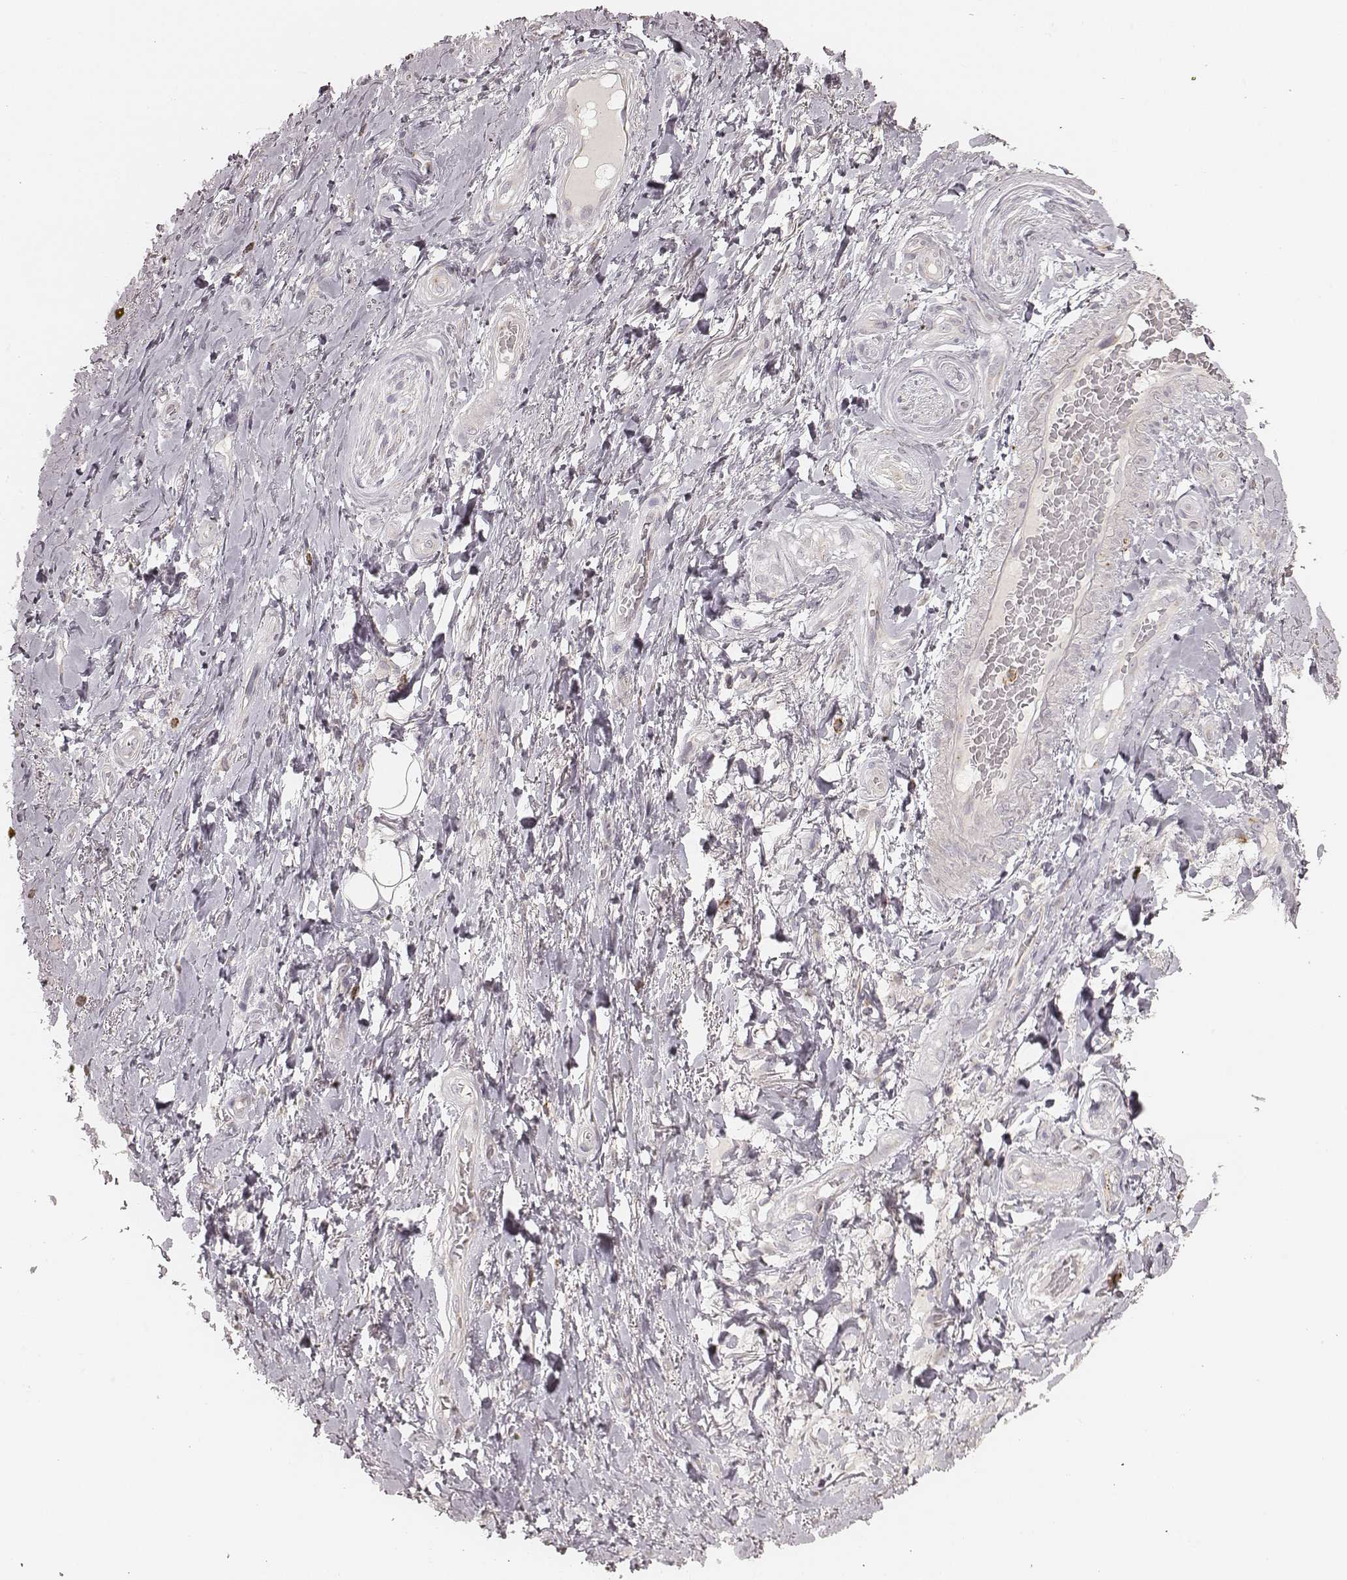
{"staining": {"intensity": "negative", "quantity": "none", "location": "none"}, "tissue": "adipose tissue", "cell_type": "Adipocytes", "image_type": "normal", "snomed": [{"axis": "morphology", "description": "Normal tissue, NOS"}, {"axis": "topography", "description": "Anal"}, {"axis": "topography", "description": "Peripheral nerve tissue"}], "caption": "Immunohistochemistry of unremarkable adipose tissue demonstrates no positivity in adipocytes. (DAB (3,3'-diaminobenzidine) immunohistochemistry (IHC) with hematoxylin counter stain).", "gene": "ABCA7", "patient": {"sex": "male", "age": 53}}